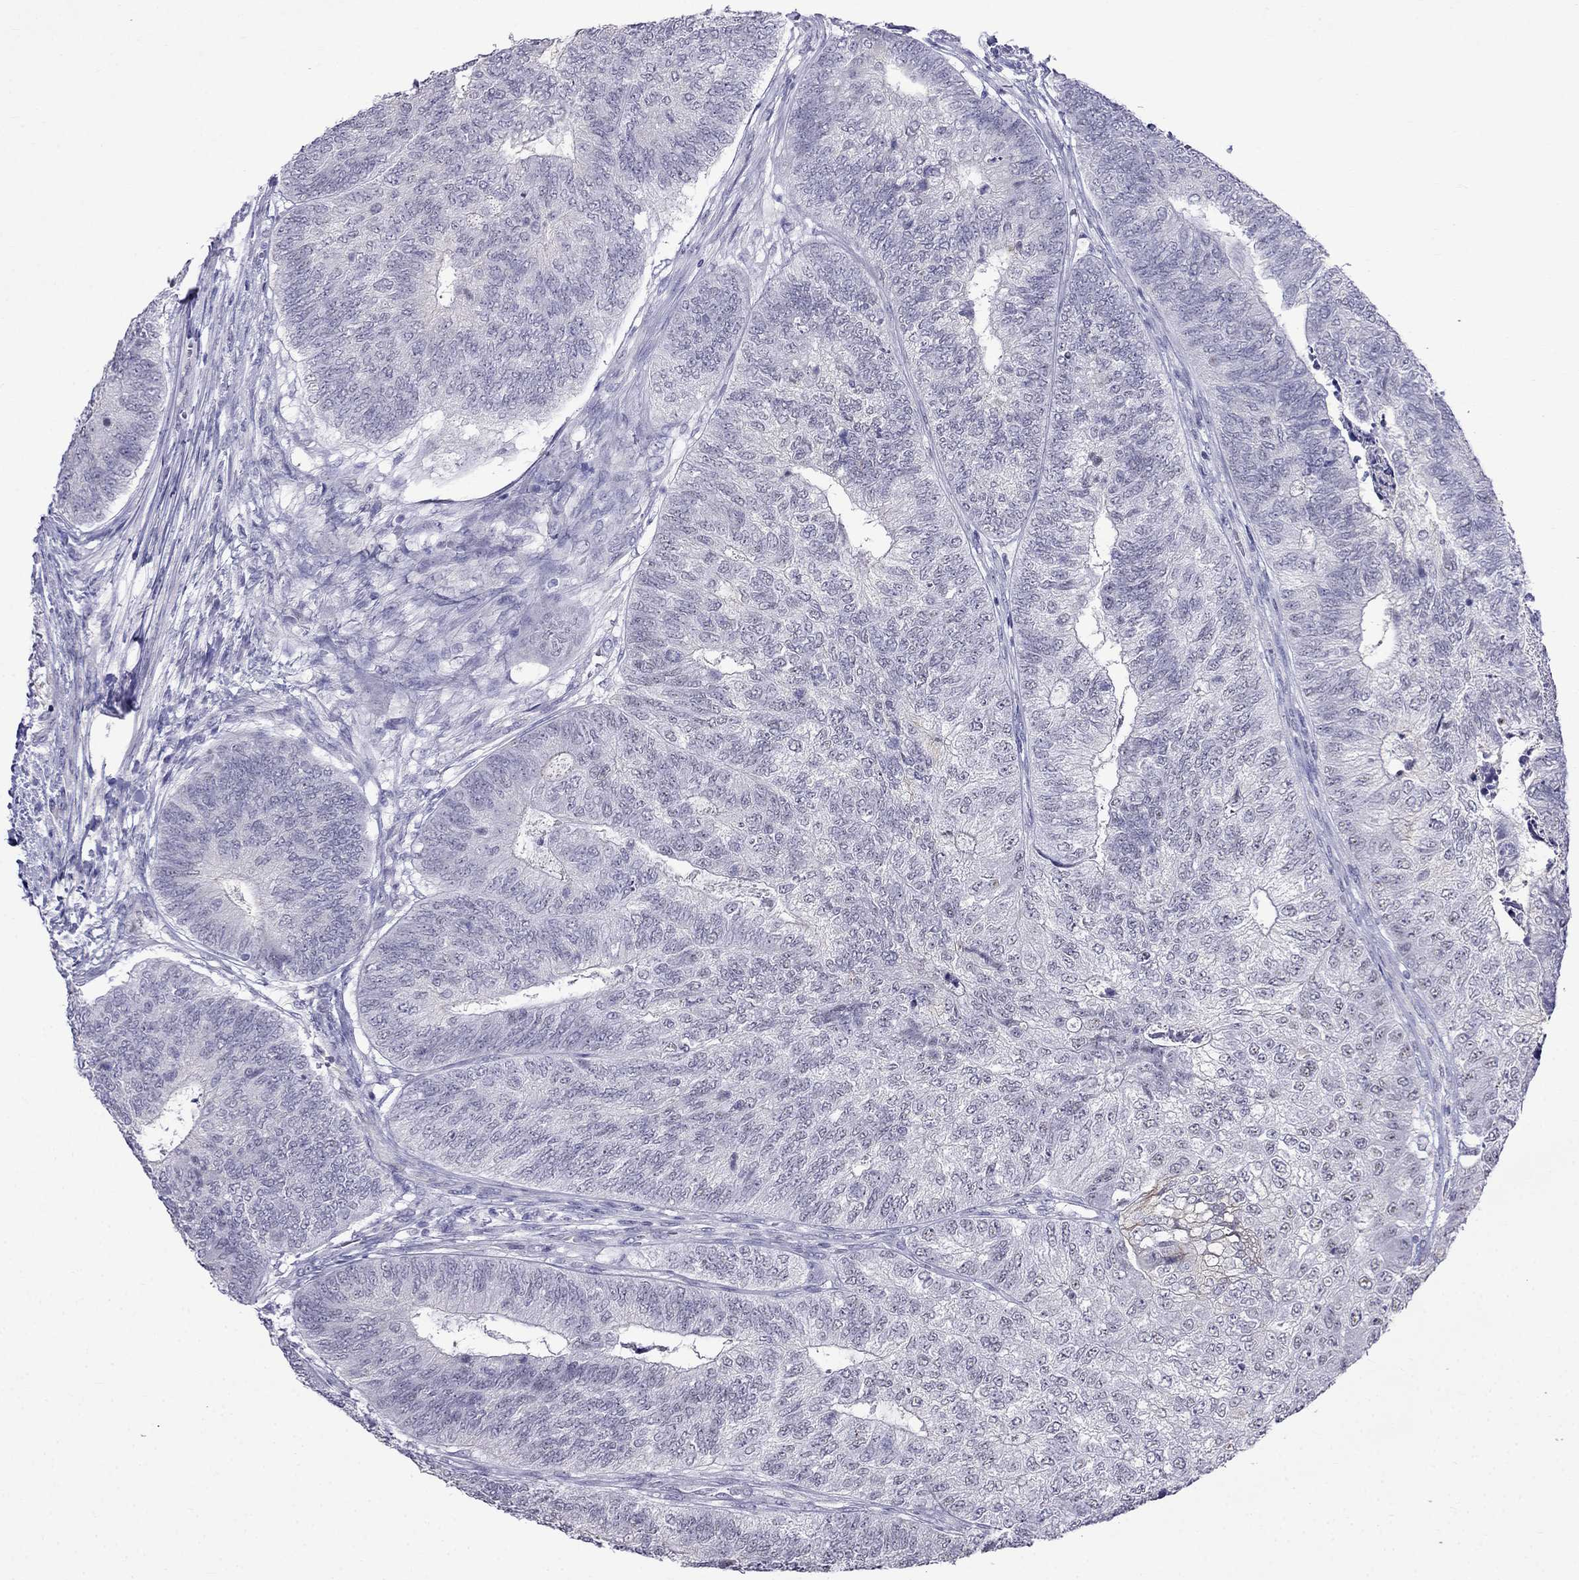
{"staining": {"intensity": "negative", "quantity": "none", "location": "none"}, "tissue": "colorectal cancer", "cell_type": "Tumor cells", "image_type": "cancer", "snomed": [{"axis": "morphology", "description": "Adenocarcinoma, NOS"}, {"axis": "topography", "description": "Colon"}], "caption": "A histopathology image of human adenocarcinoma (colorectal) is negative for staining in tumor cells.", "gene": "MGP", "patient": {"sex": "female", "age": 67}}